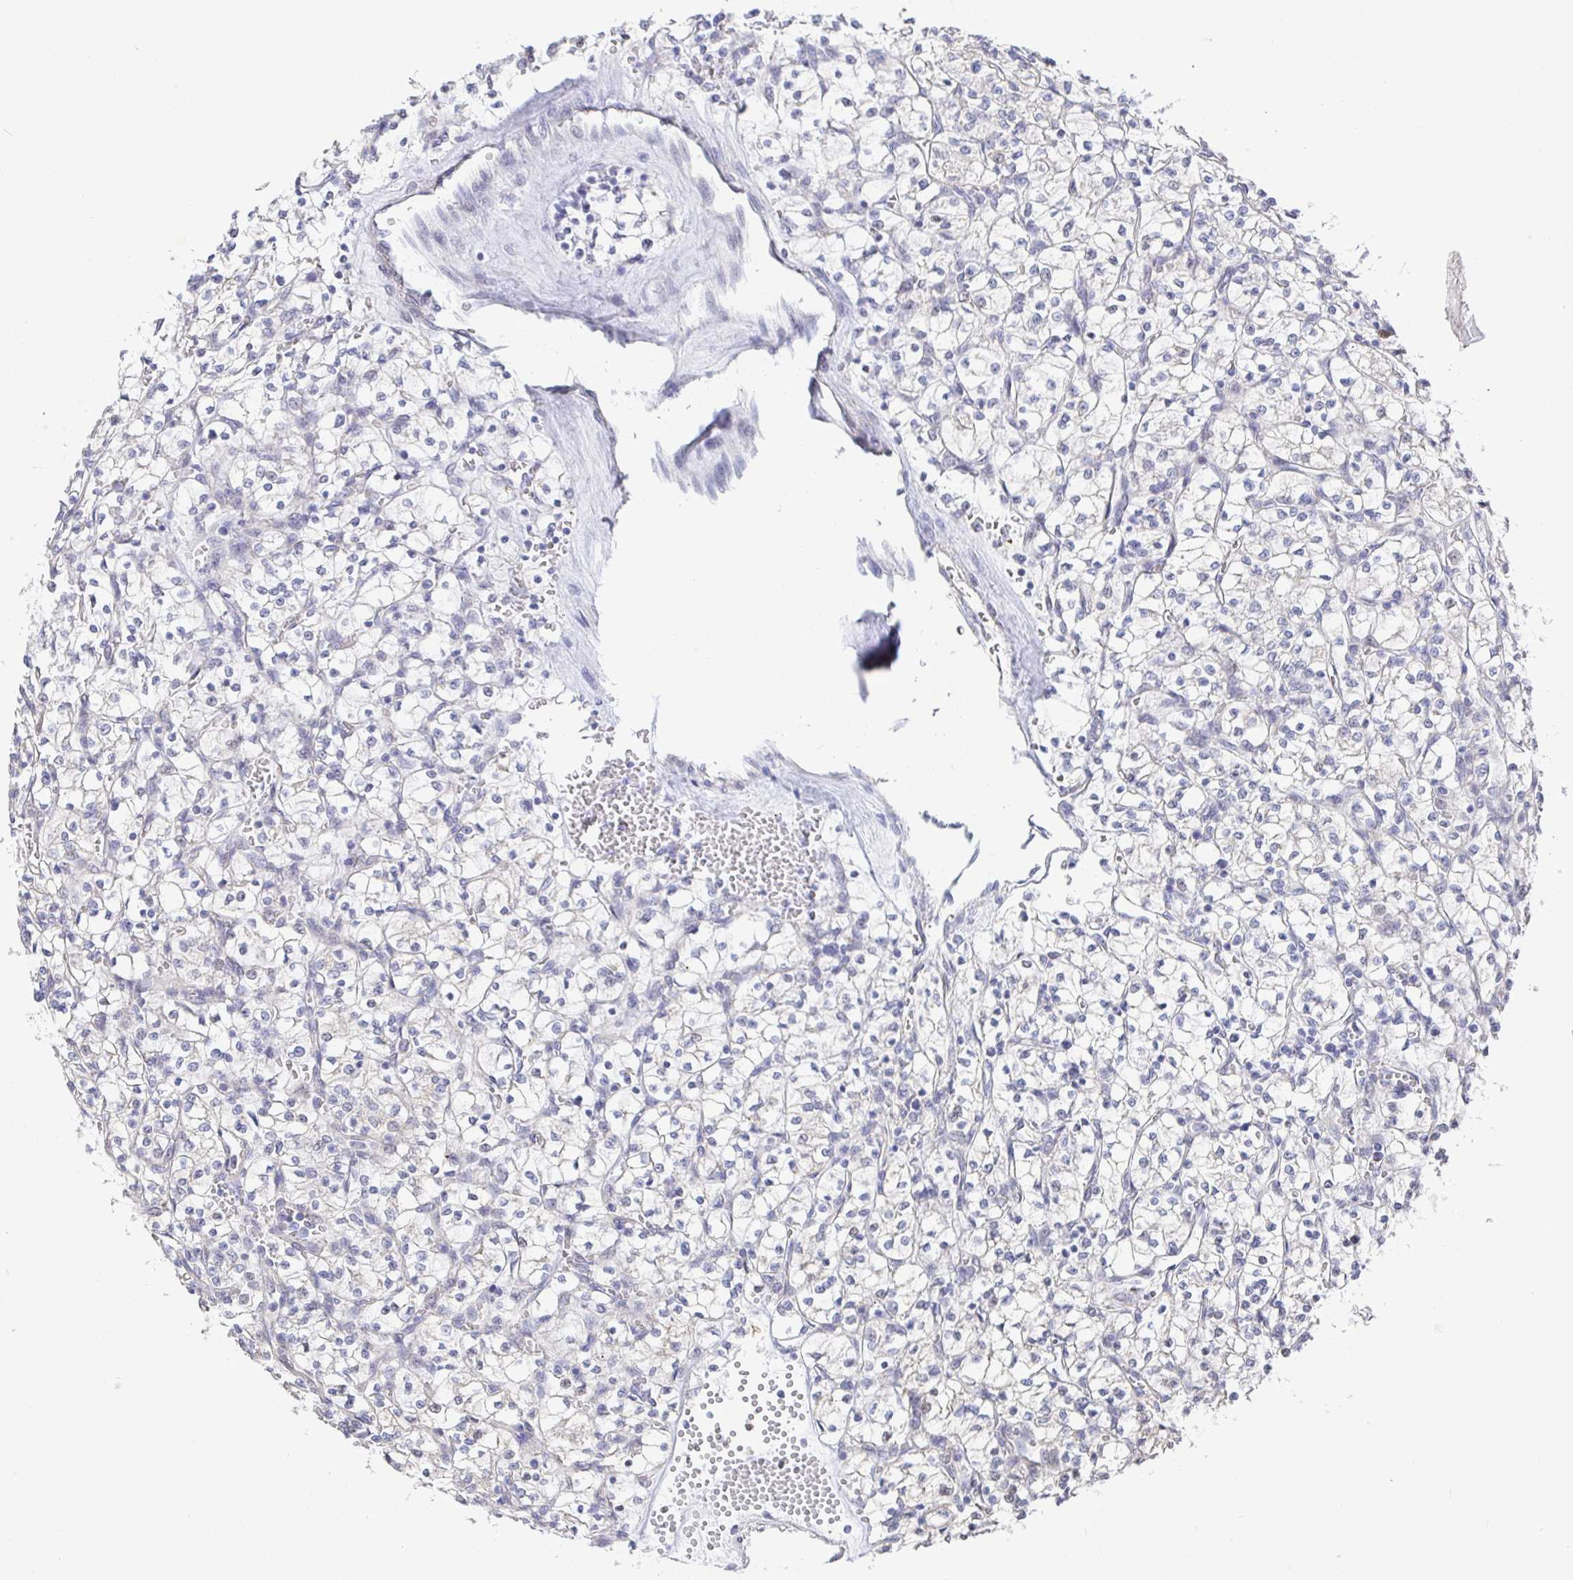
{"staining": {"intensity": "negative", "quantity": "none", "location": "none"}, "tissue": "renal cancer", "cell_type": "Tumor cells", "image_type": "cancer", "snomed": [{"axis": "morphology", "description": "Adenocarcinoma, NOS"}, {"axis": "topography", "description": "Kidney"}], "caption": "Tumor cells are negative for protein expression in human adenocarcinoma (renal).", "gene": "CIT", "patient": {"sex": "female", "age": 64}}